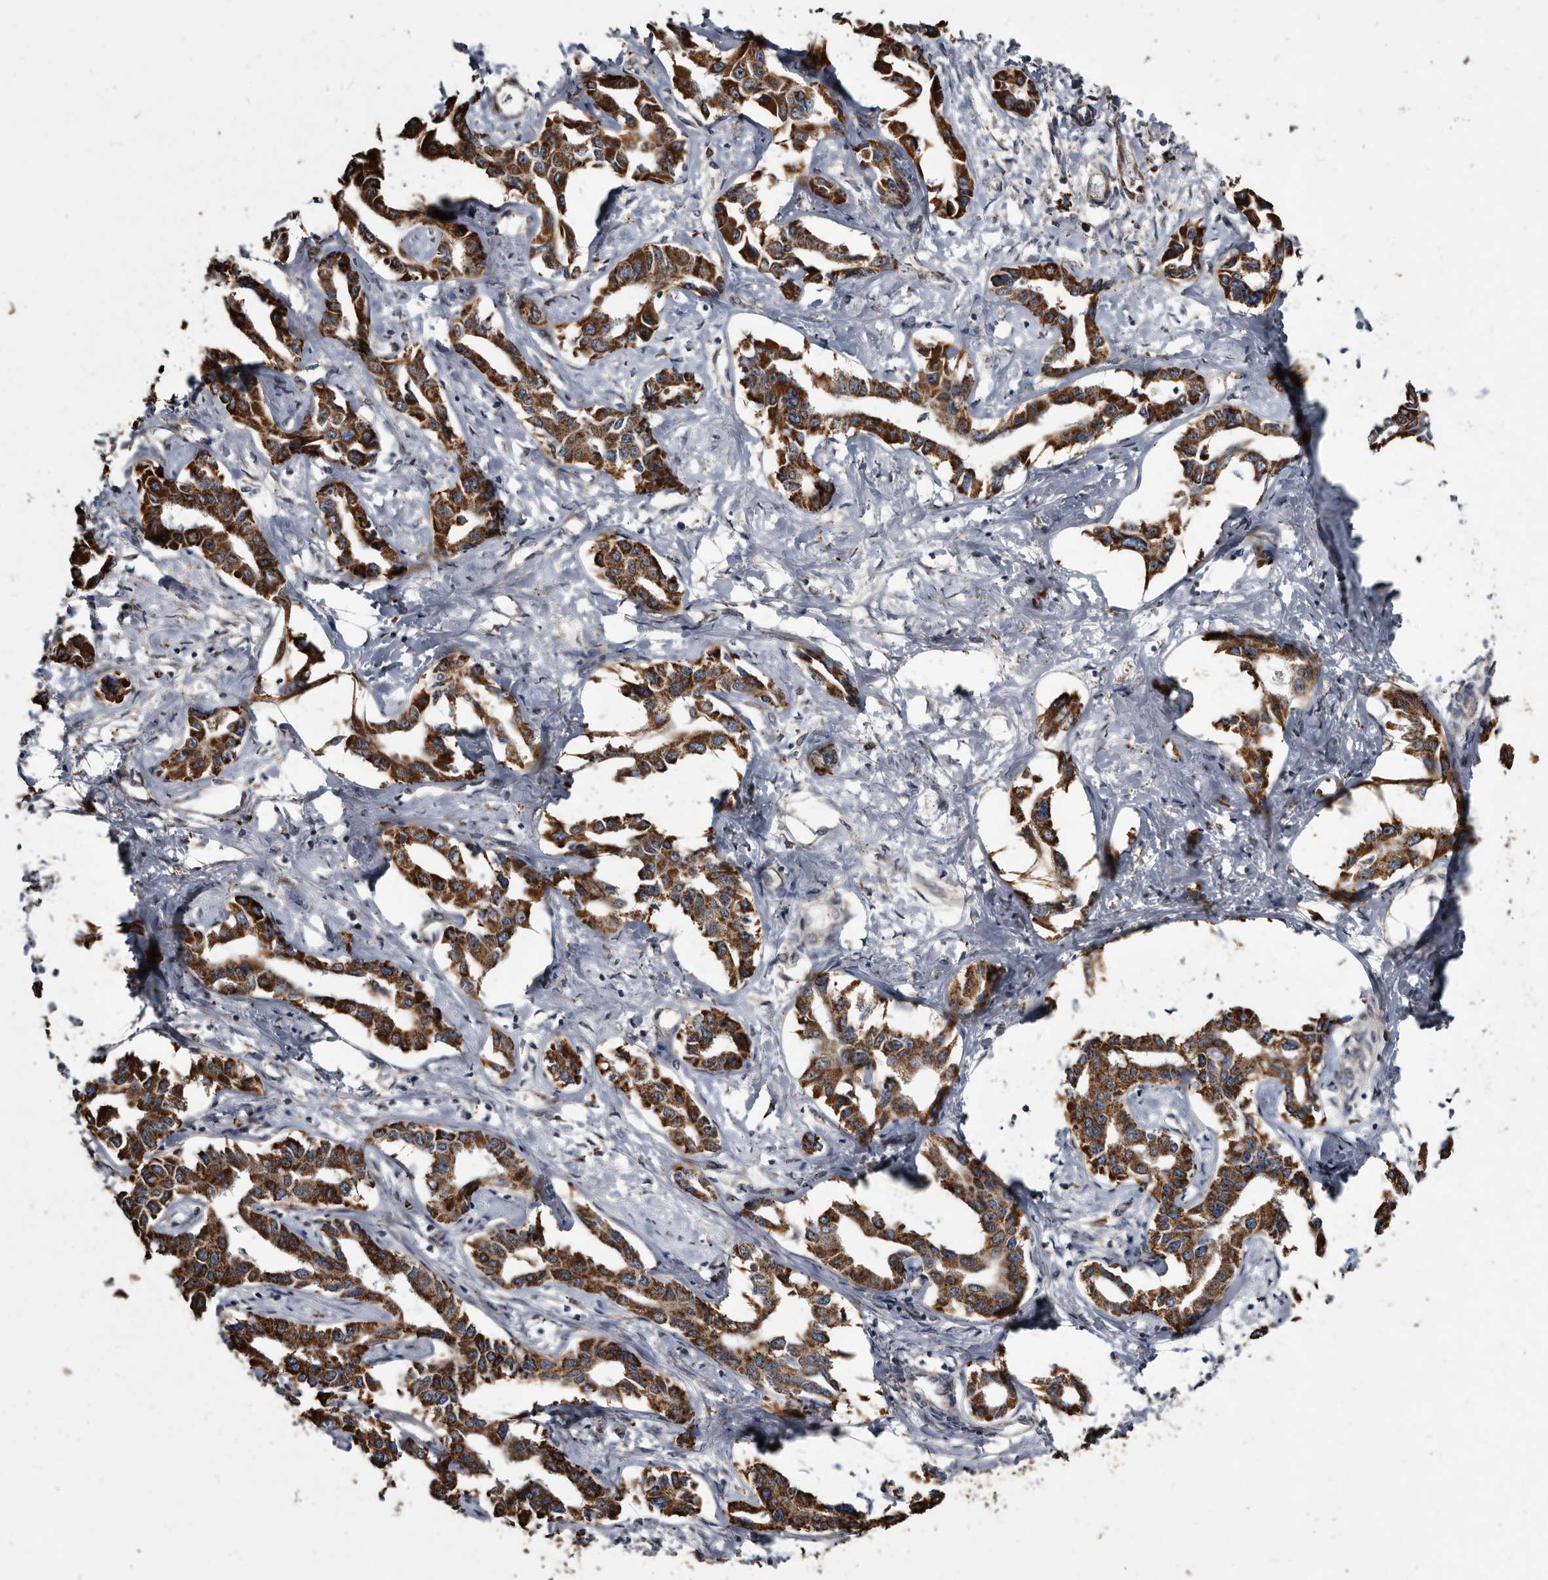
{"staining": {"intensity": "strong", "quantity": ">75%", "location": "cytoplasmic/membranous"}, "tissue": "liver cancer", "cell_type": "Tumor cells", "image_type": "cancer", "snomed": [{"axis": "morphology", "description": "Cholangiocarcinoma"}, {"axis": "topography", "description": "Liver"}], "caption": "Brown immunohistochemical staining in liver cancer (cholangiocarcinoma) exhibits strong cytoplasmic/membranous staining in approximately >75% of tumor cells.", "gene": "CTSA", "patient": {"sex": "male", "age": 59}}